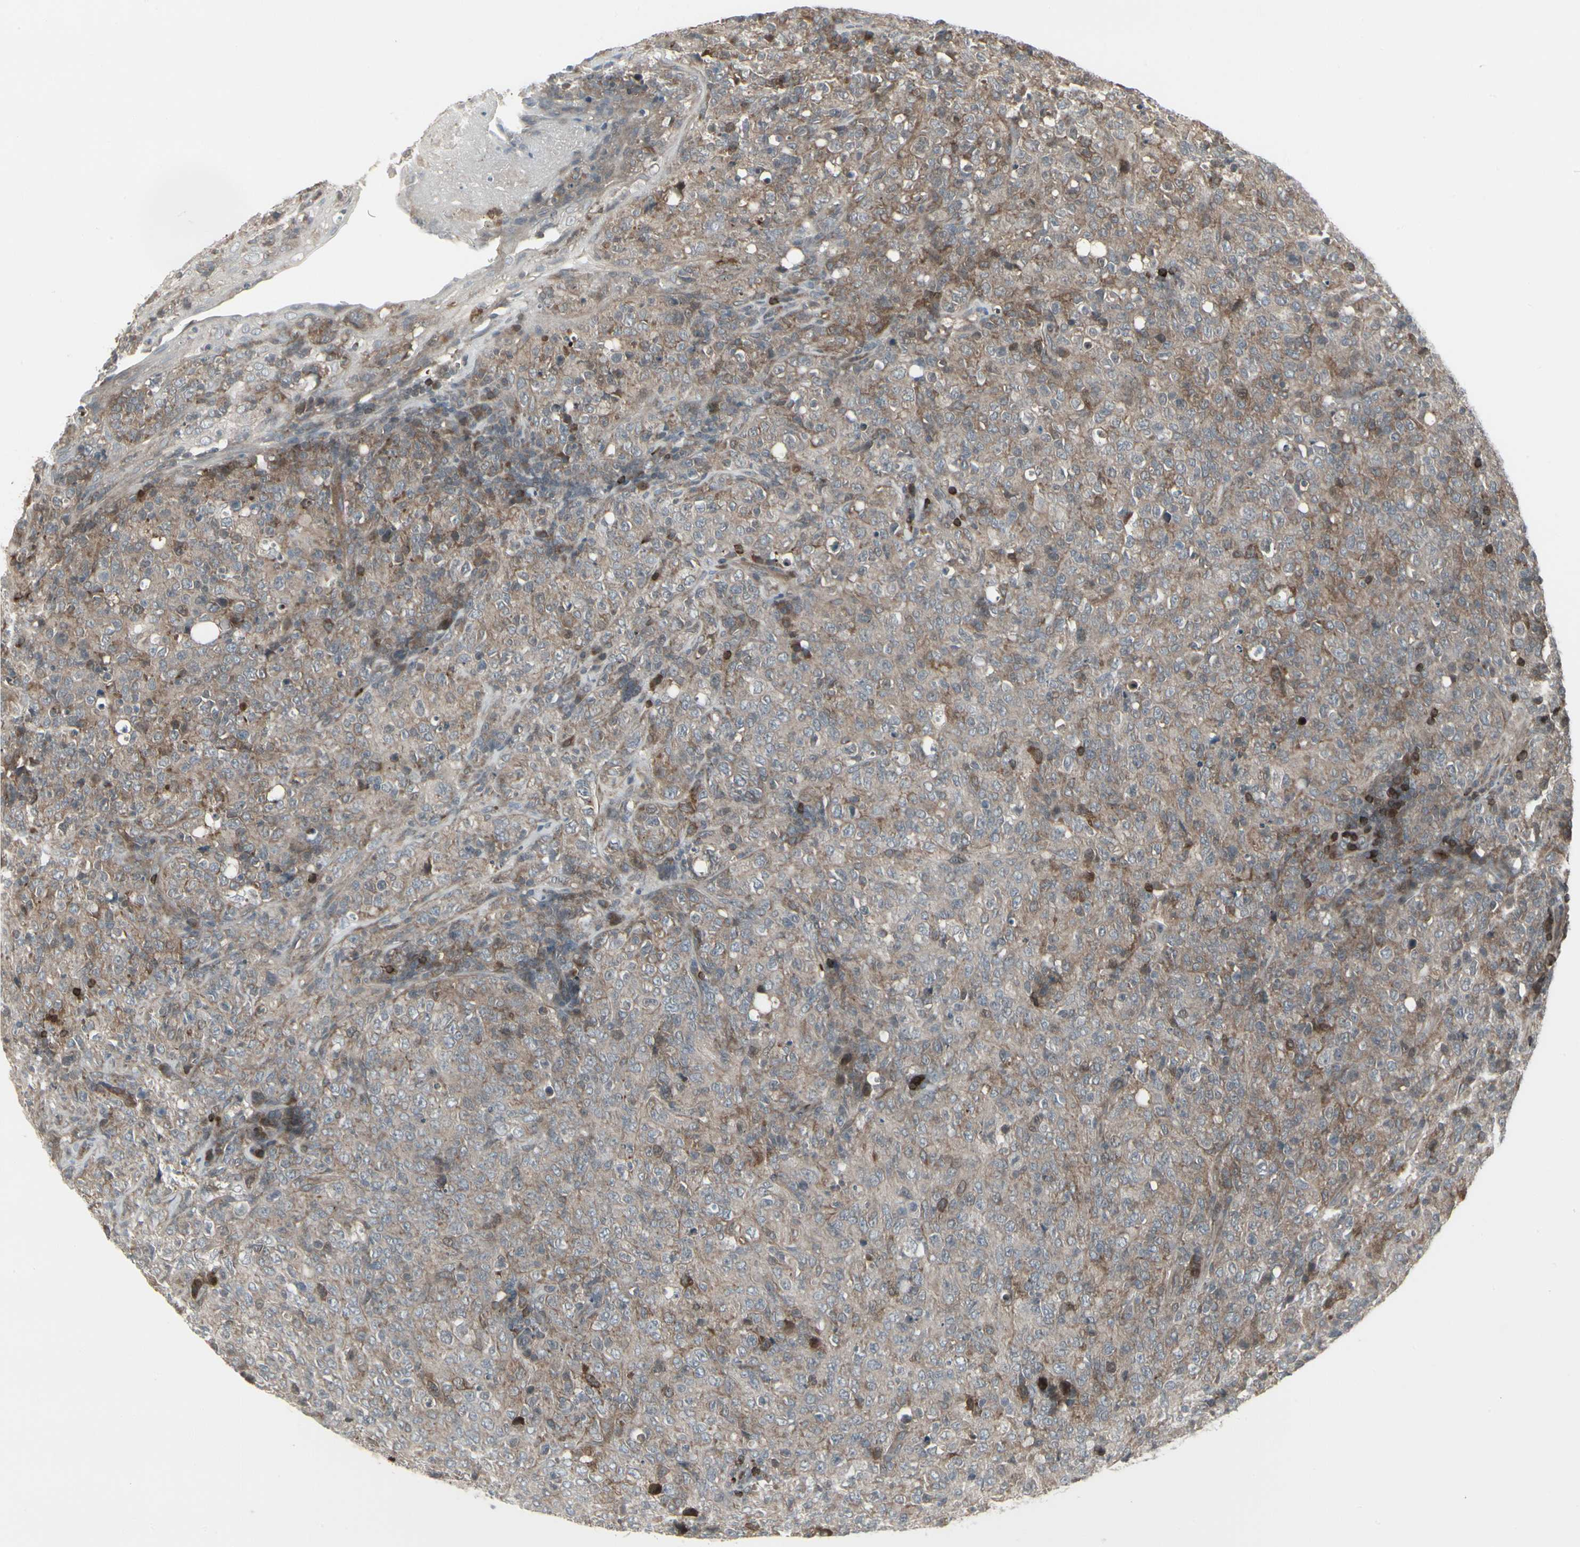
{"staining": {"intensity": "weak", "quantity": ">75%", "location": "cytoplasmic/membranous"}, "tissue": "lymphoma", "cell_type": "Tumor cells", "image_type": "cancer", "snomed": [{"axis": "morphology", "description": "Malignant lymphoma, non-Hodgkin's type, High grade"}, {"axis": "topography", "description": "Tonsil"}], "caption": "This image displays lymphoma stained with immunohistochemistry (IHC) to label a protein in brown. The cytoplasmic/membranous of tumor cells show weak positivity for the protein. Nuclei are counter-stained blue.", "gene": "IGFBP6", "patient": {"sex": "female", "age": 36}}